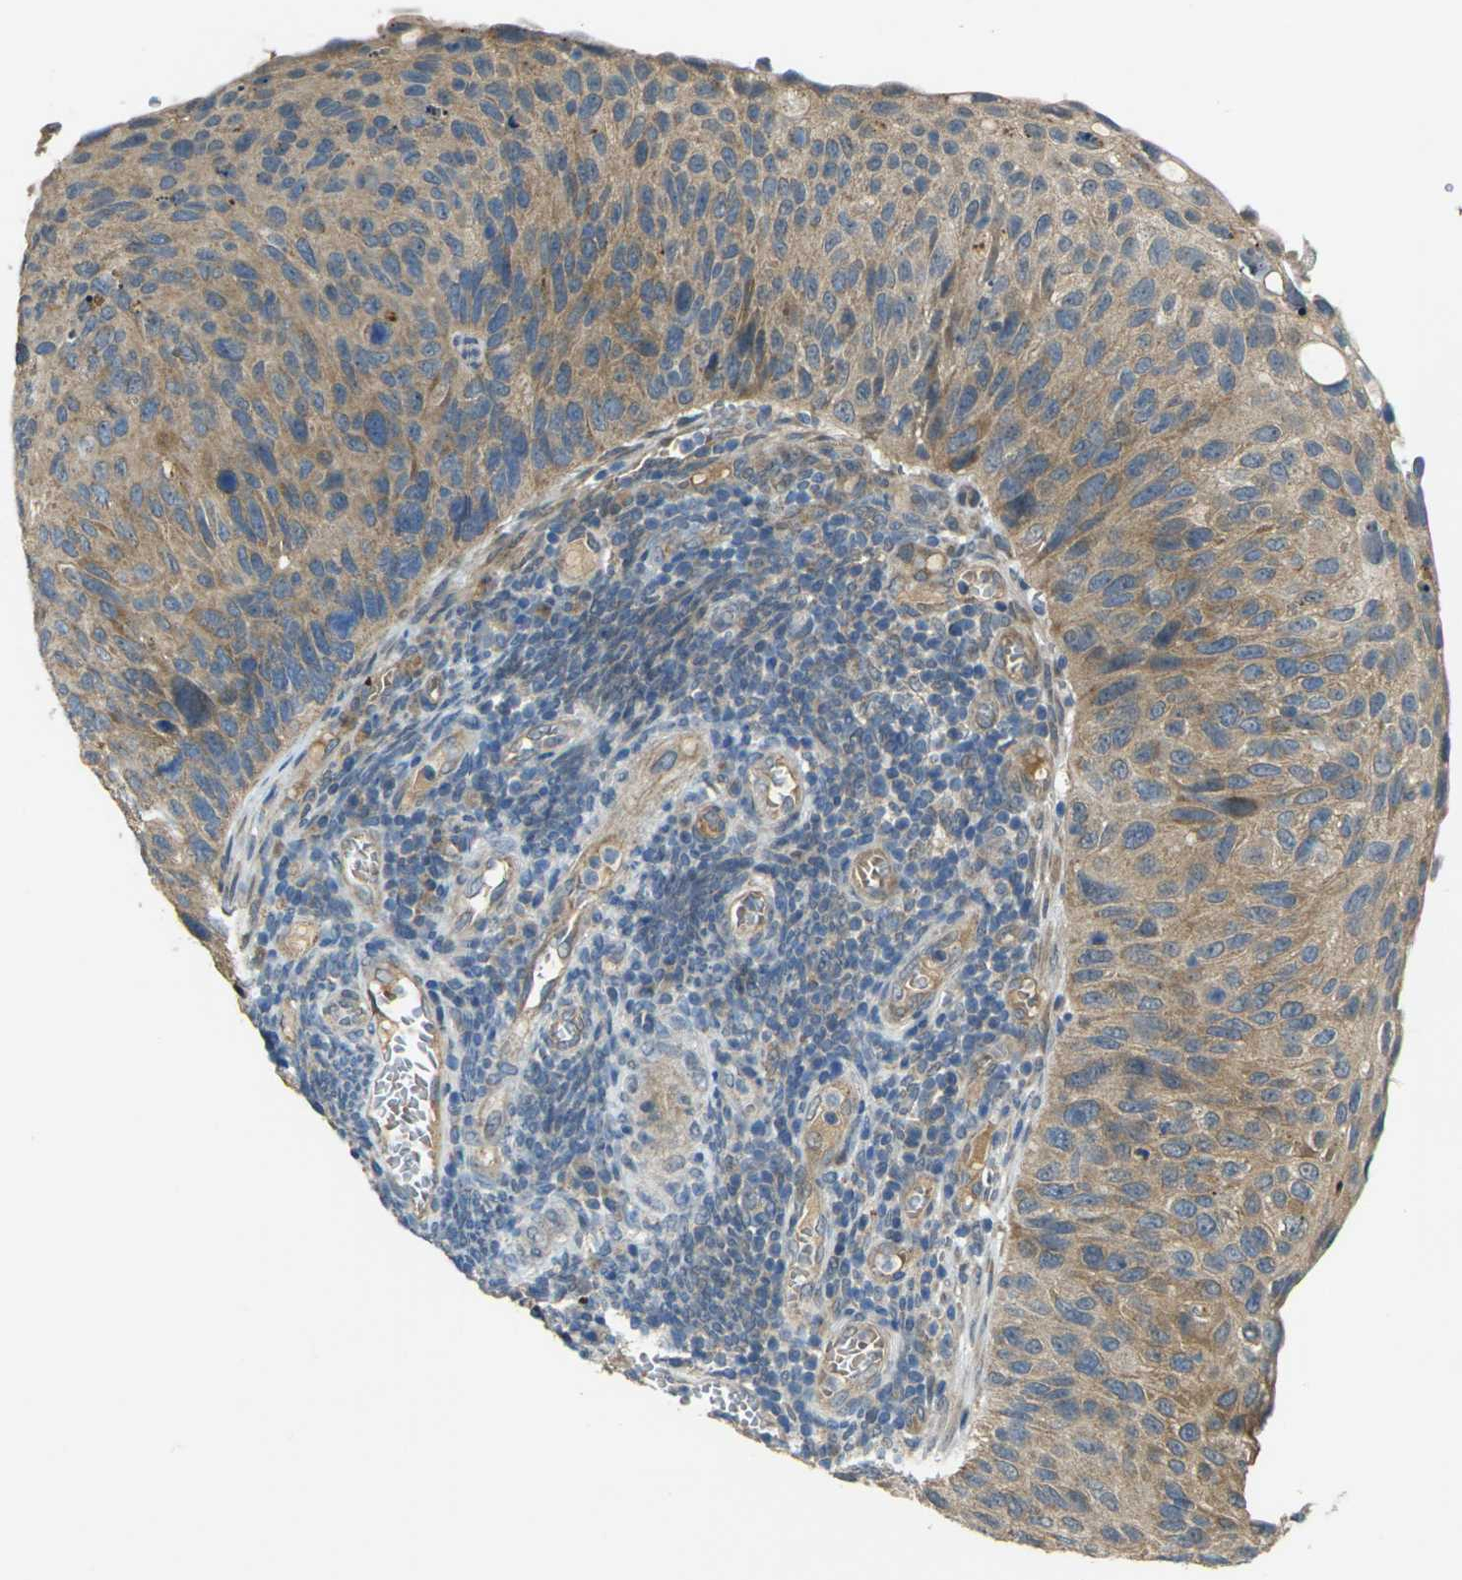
{"staining": {"intensity": "moderate", "quantity": ">75%", "location": "cytoplasmic/membranous"}, "tissue": "cervical cancer", "cell_type": "Tumor cells", "image_type": "cancer", "snomed": [{"axis": "morphology", "description": "Squamous cell carcinoma, NOS"}, {"axis": "topography", "description": "Cervix"}], "caption": "Protein staining demonstrates moderate cytoplasmic/membranous expression in about >75% of tumor cells in squamous cell carcinoma (cervical).", "gene": "GNA12", "patient": {"sex": "female", "age": 70}}